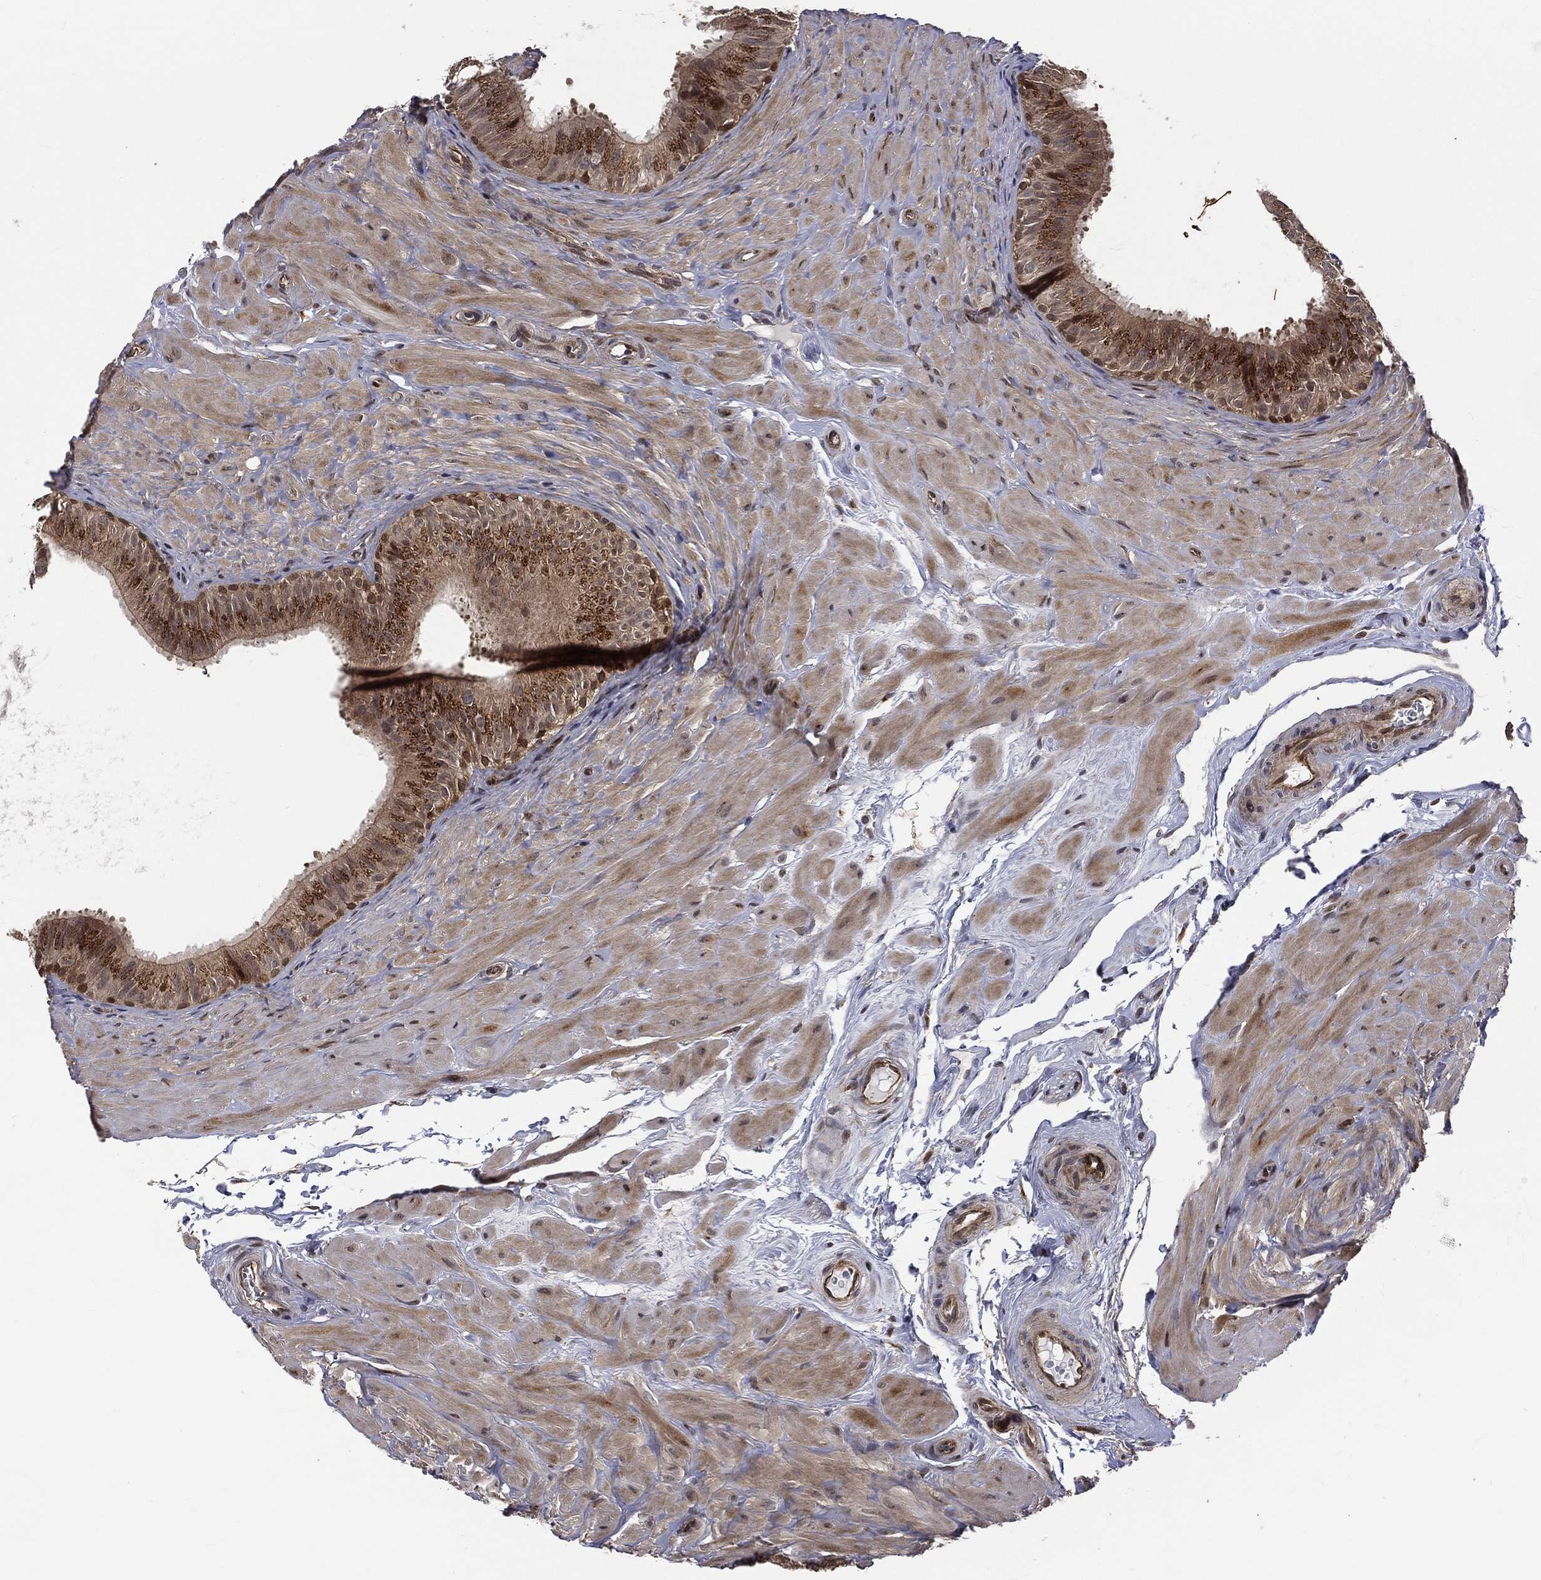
{"staining": {"intensity": "strong", "quantity": "25%-75%", "location": "cytoplasmic/membranous,nuclear"}, "tissue": "epididymis", "cell_type": "Glandular cells", "image_type": "normal", "snomed": [{"axis": "morphology", "description": "Normal tissue, NOS"}, {"axis": "topography", "description": "Epididymis"}], "caption": "Protein expression analysis of benign human epididymis reveals strong cytoplasmic/membranous,nuclear positivity in about 25%-75% of glandular cells.", "gene": "ARL3", "patient": {"sex": "male", "age": 34}}